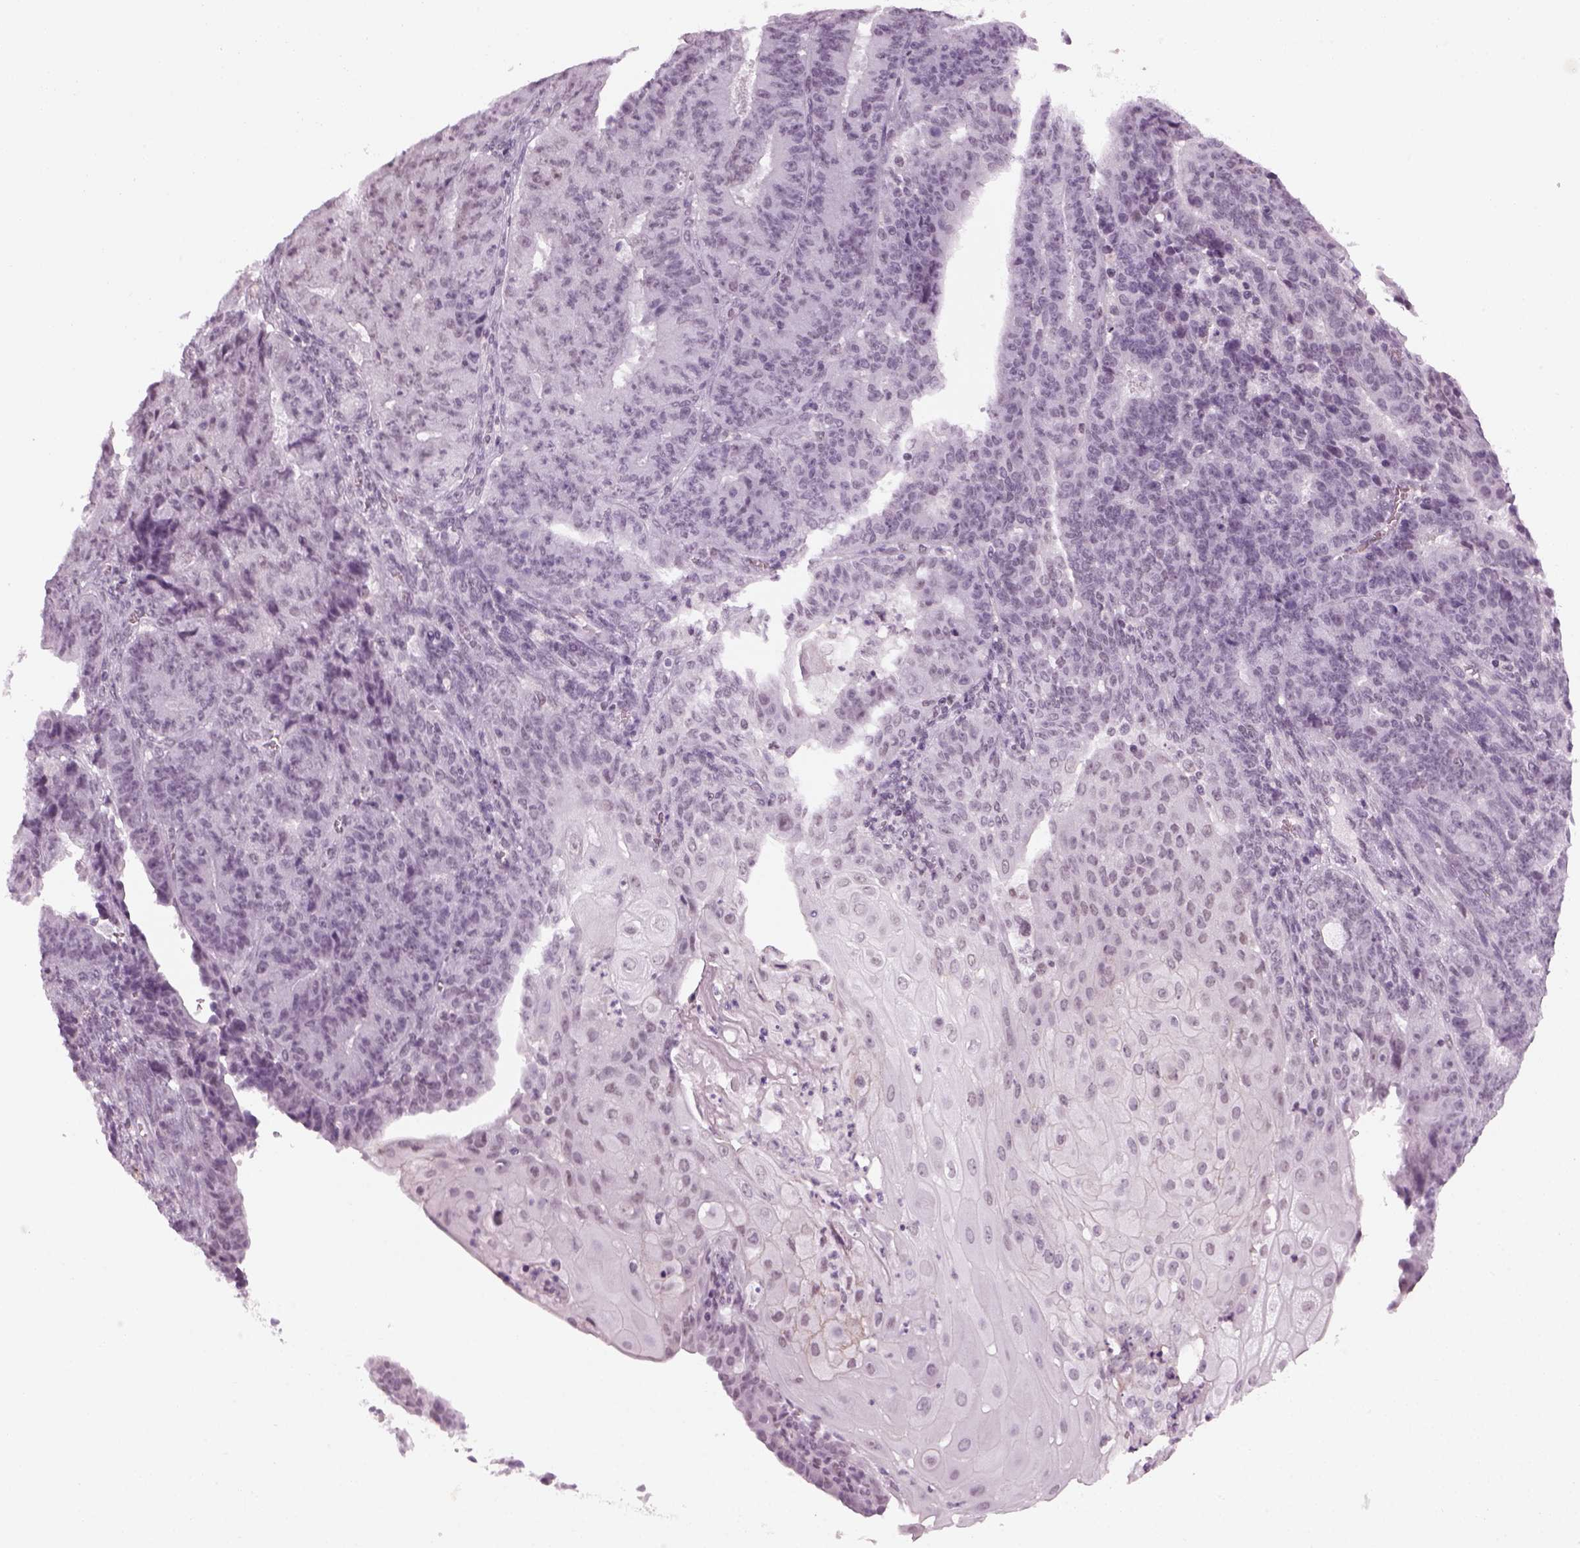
{"staining": {"intensity": "negative", "quantity": "none", "location": "none"}, "tissue": "ovarian cancer", "cell_type": "Tumor cells", "image_type": "cancer", "snomed": [{"axis": "morphology", "description": "Carcinoma, endometroid"}, {"axis": "topography", "description": "Ovary"}], "caption": "Ovarian endometroid carcinoma was stained to show a protein in brown. There is no significant staining in tumor cells. Brightfield microscopy of immunohistochemistry stained with DAB (brown) and hematoxylin (blue), captured at high magnification.", "gene": "KCNG2", "patient": {"sex": "female", "age": 42}}